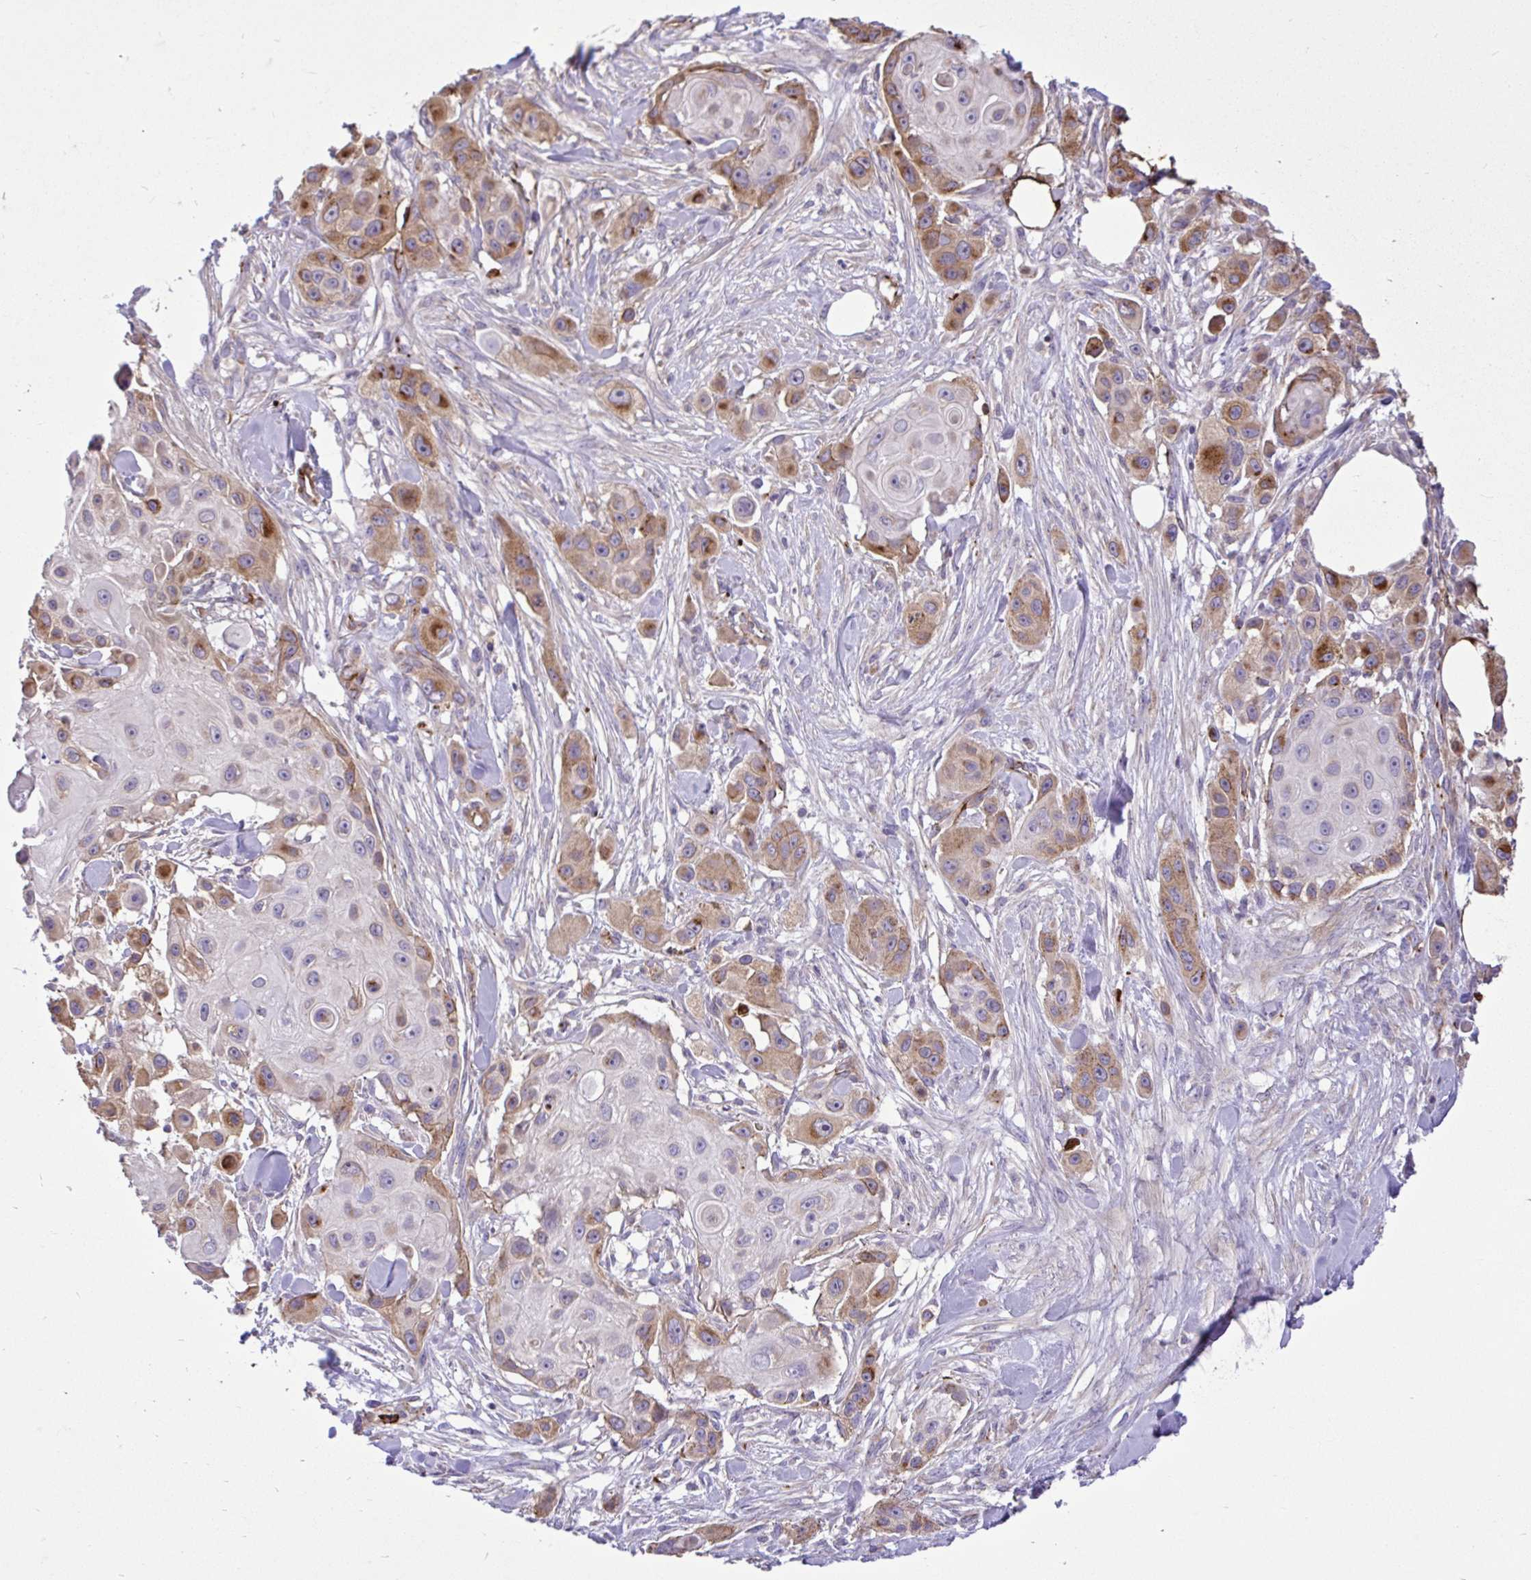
{"staining": {"intensity": "moderate", "quantity": "25%-75%", "location": "cytoplasmic/membranous"}, "tissue": "skin cancer", "cell_type": "Tumor cells", "image_type": "cancer", "snomed": [{"axis": "morphology", "description": "Squamous cell carcinoma, NOS"}, {"axis": "topography", "description": "Skin"}], "caption": "This is a photomicrograph of IHC staining of skin cancer (squamous cell carcinoma), which shows moderate positivity in the cytoplasmic/membranous of tumor cells.", "gene": "PTPRK", "patient": {"sex": "male", "age": 63}}